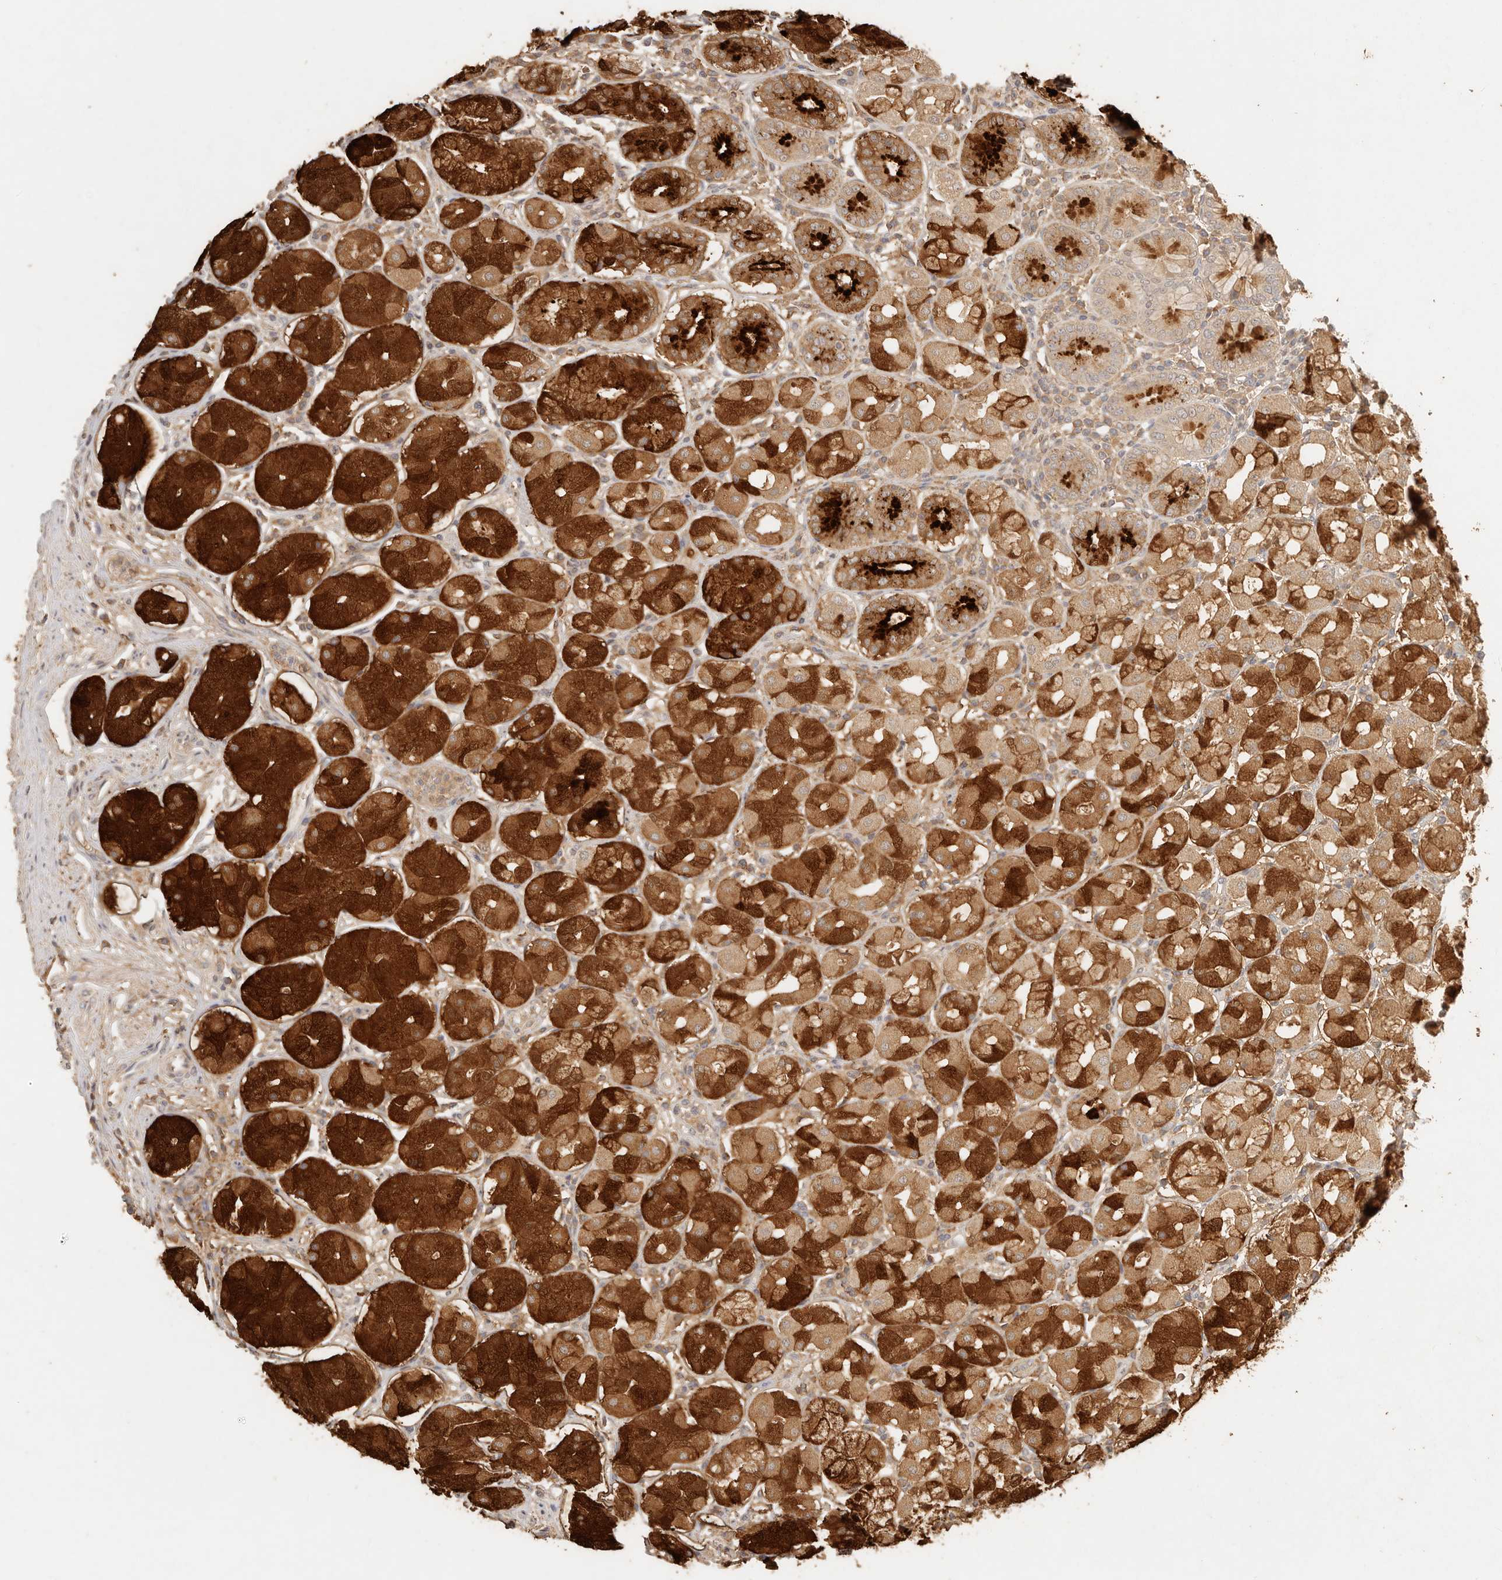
{"staining": {"intensity": "strong", "quantity": "25%-75%", "location": "cytoplasmic/membranous"}, "tissue": "stomach", "cell_type": "Glandular cells", "image_type": "normal", "snomed": [{"axis": "morphology", "description": "Normal tissue, NOS"}, {"axis": "topography", "description": "Stomach"}, {"axis": "topography", "description": "Stomach, lower"}], "caption": "The photomicrograph reveals staining of benign stomach, revealing strong cytoplasmic/membranous protein positivity (brown color) within glandular cells.", "gene": "INTS11", "patient": {"sex": "female", "age": 56}}